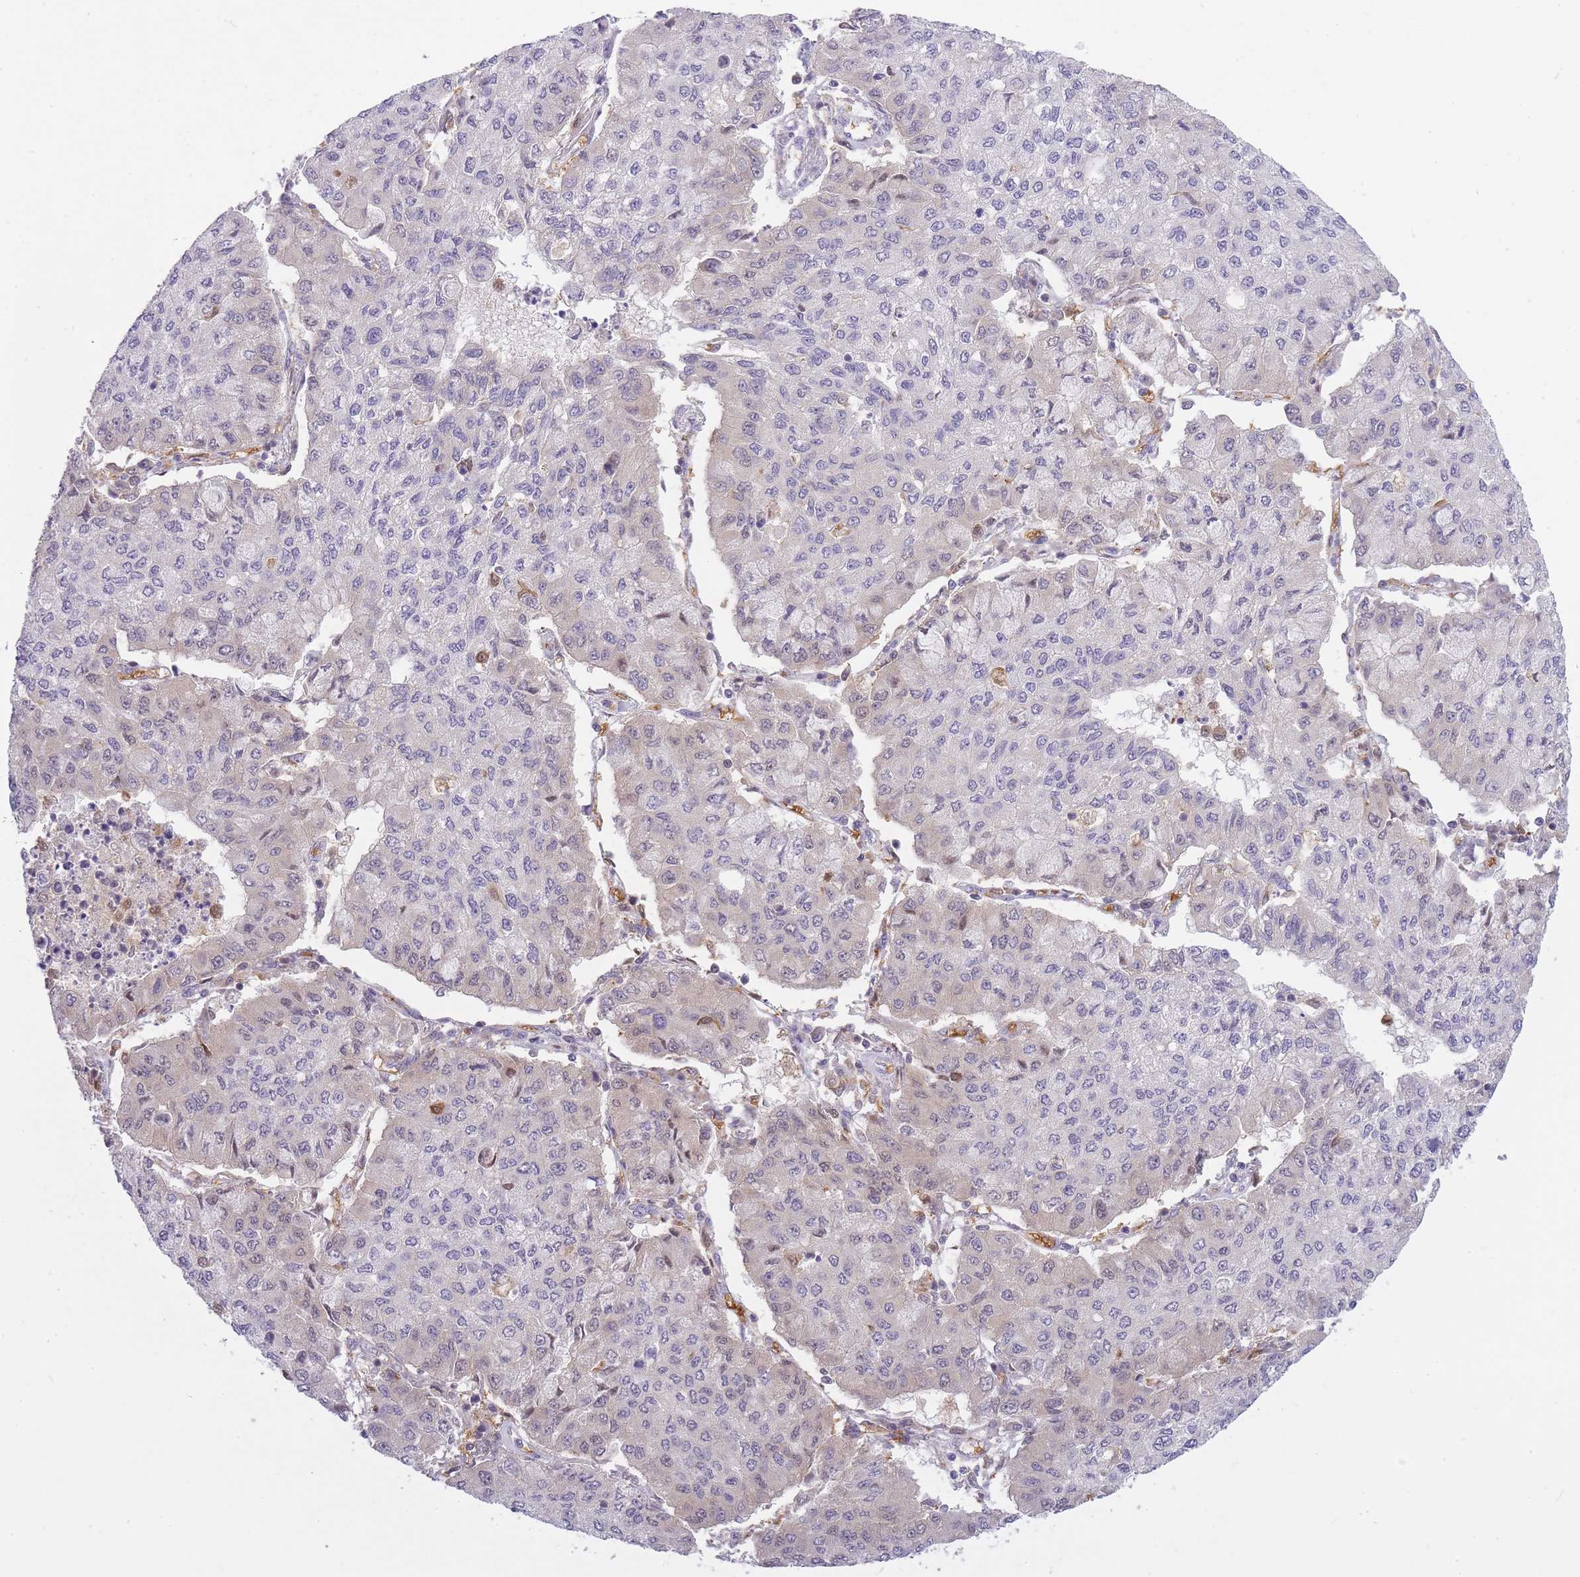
{"staining": {"intensity": "weak", "quantity": "<25%", "location": "cytoplasmic/membranous,nuclear"}, "tissue": "lung cancer", "cell_type": "Tumor cells", "image_type": "cancer", "snomed": [{"axis": "morphology", "description": "Squamous cell carcinoma, NOS"}, {"axis": "topography", "description": "Lung"}], "caption": "Immunohistochemistry (IHC) image of neoplastic tissue: lung cancer stained with DAB exhibits no significant protein expression in tumor cells.", "gene": "CXorf38", "patient": {"sex": "male", "age": 74}}